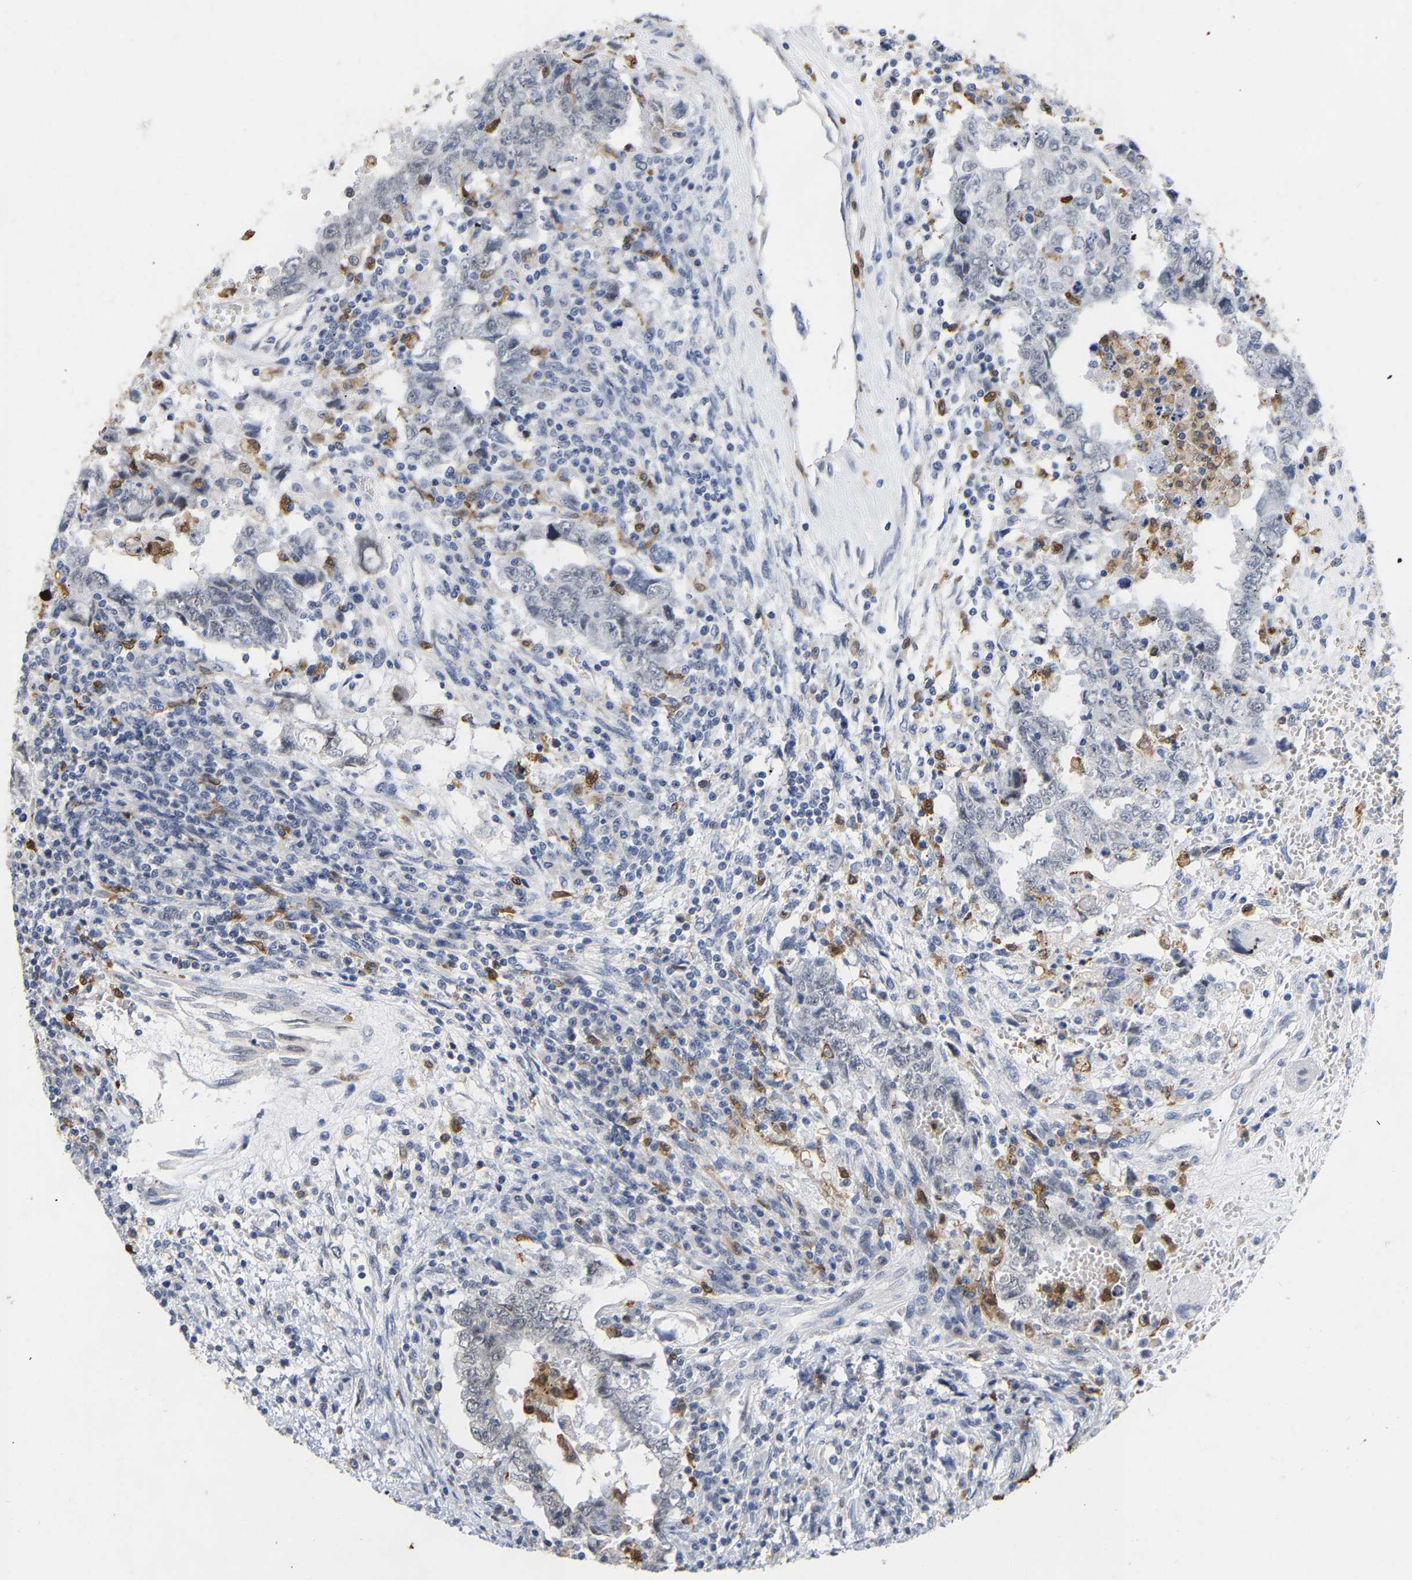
{"staining": {"intensity": "negative", "quantity": "none", "location": "none"}, "tissue": "testis cancer", "cell_type": "Tumor cells", "image_type": "cancer", "snomed": [{"axis": "morphology", "description": "Carcinoma, Embryonal, NOS"}, {"axis": "topography", "description": "Testis"}], "caption": "High power microscopy micrograph of an immunohistochemistry histopathology image of testis embryonal carcinoma, revealing no significant expression in tumor cells.", "gene": "TDRD7", "patient": {"sex": "male", "age": 26}}